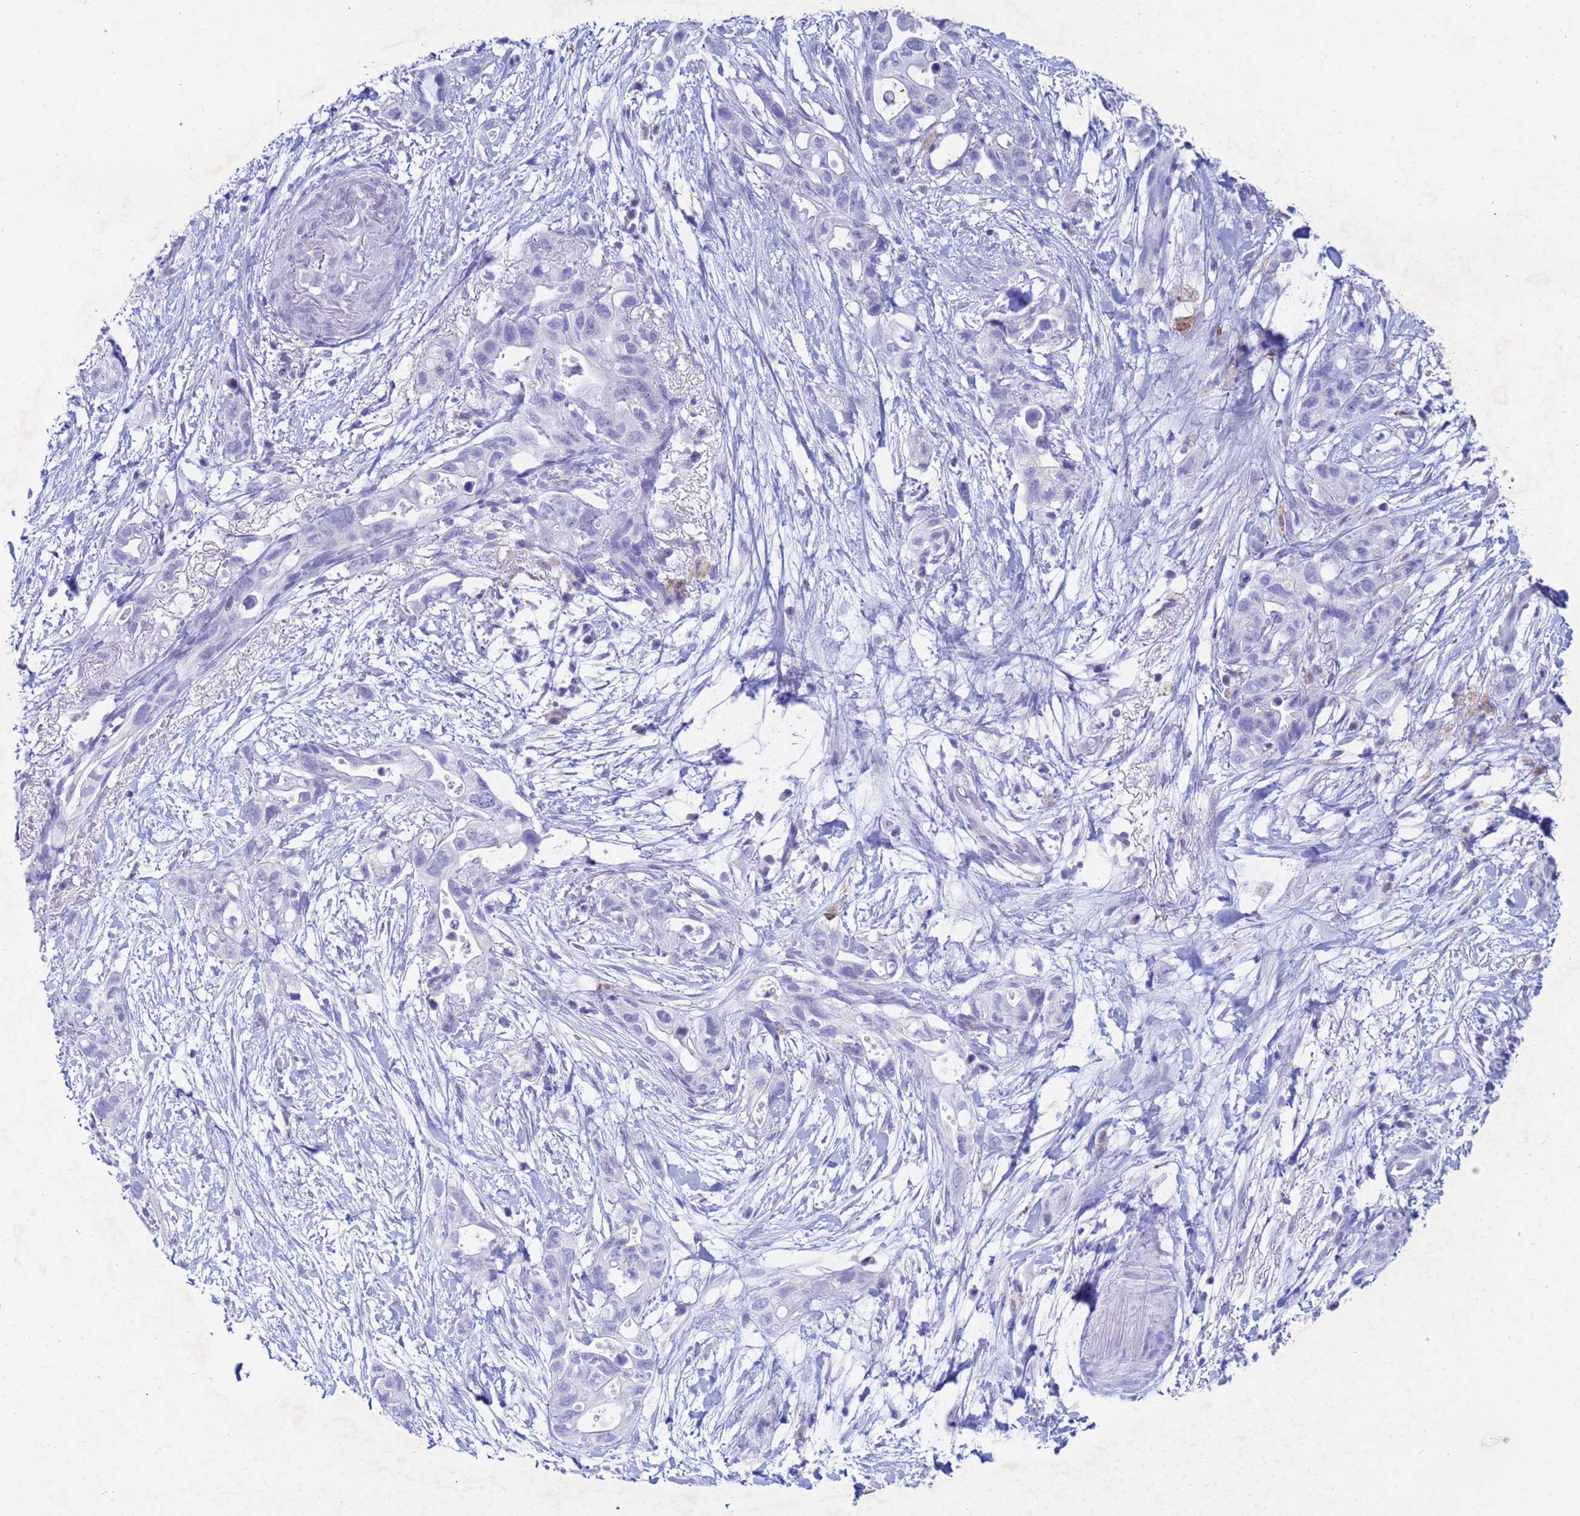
{"staining": {"intensity": "negative", "quantity": "none", "location": "none"}, "tissue": "pancreatic cancer", "cell_type": "Tumor cells", "image_type": "cancer", "snomed": [{"axis": "morphology", "description": "Adenocarcinoma, NOS"}, {"axis": "topography", "description": "Pancreas"}], "caption": "The micrograph reveals no significant positivity in tumor cells of pancreatic adenocarcinoma.", "gene": "CSTB", "patient": {"sex": "female", "age": 72}}